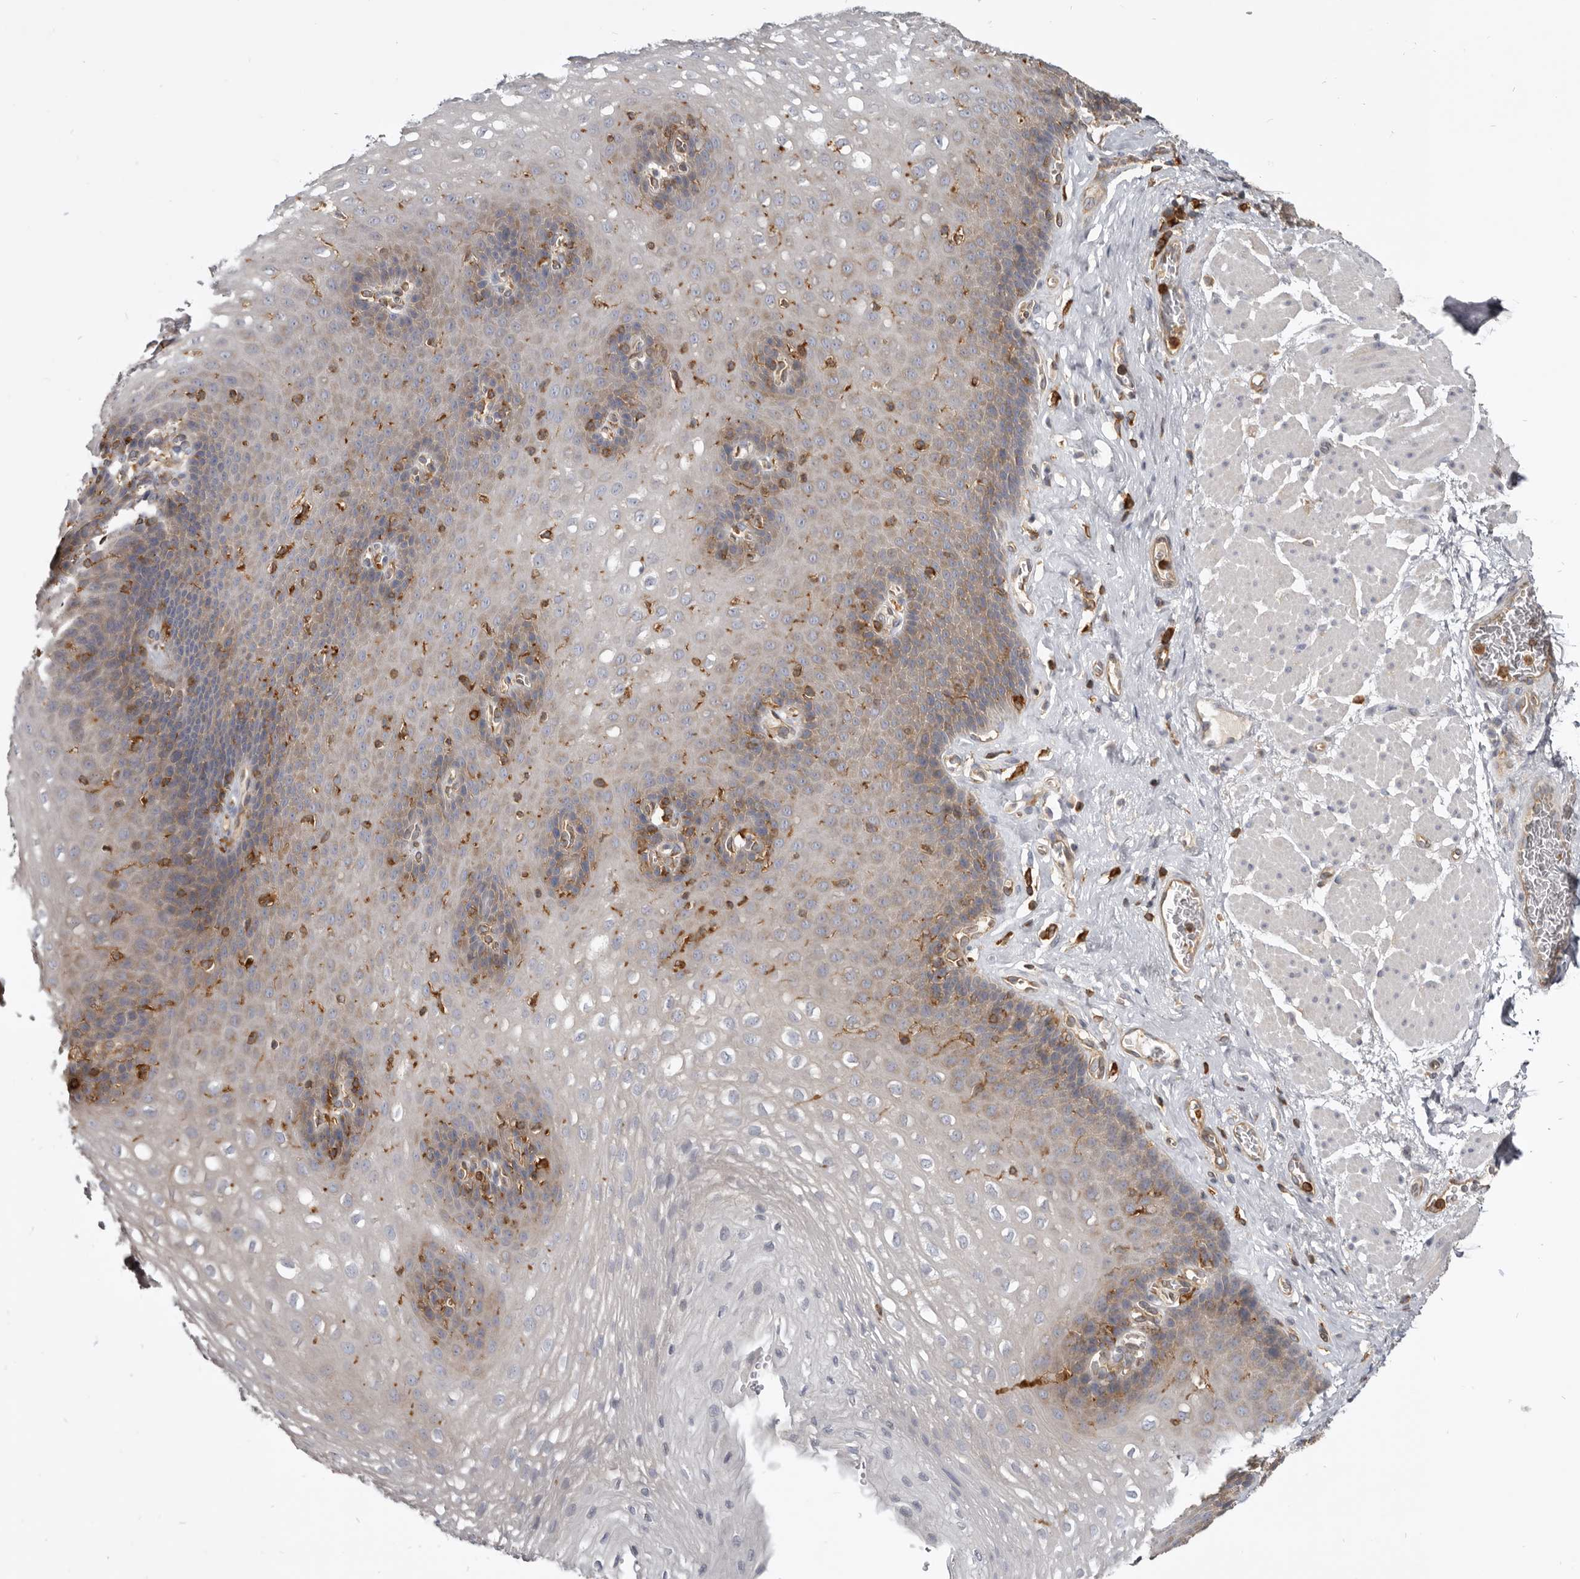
{"staining": {"intensity": "weak", "quantity": "25%-75%", "location": "cytoplasmic/membranous"}, "tissue": "esophagus", "cell_type": "Squamous epithelial cells", "image_type": "normal", "snomed": [{"axis": "morphology", "description": "Normal tissue, NOS"}, {"axis": "topography", "description": "Esophagus"}], "caption": "This is an image of immunohistochemistry staining of normal esophagus, which shows weak positivity in the cytoplasmic/membranous of squamous epithelial cells.", "gene": "CBL", "patient": {"sex": "female", "age": 66}}